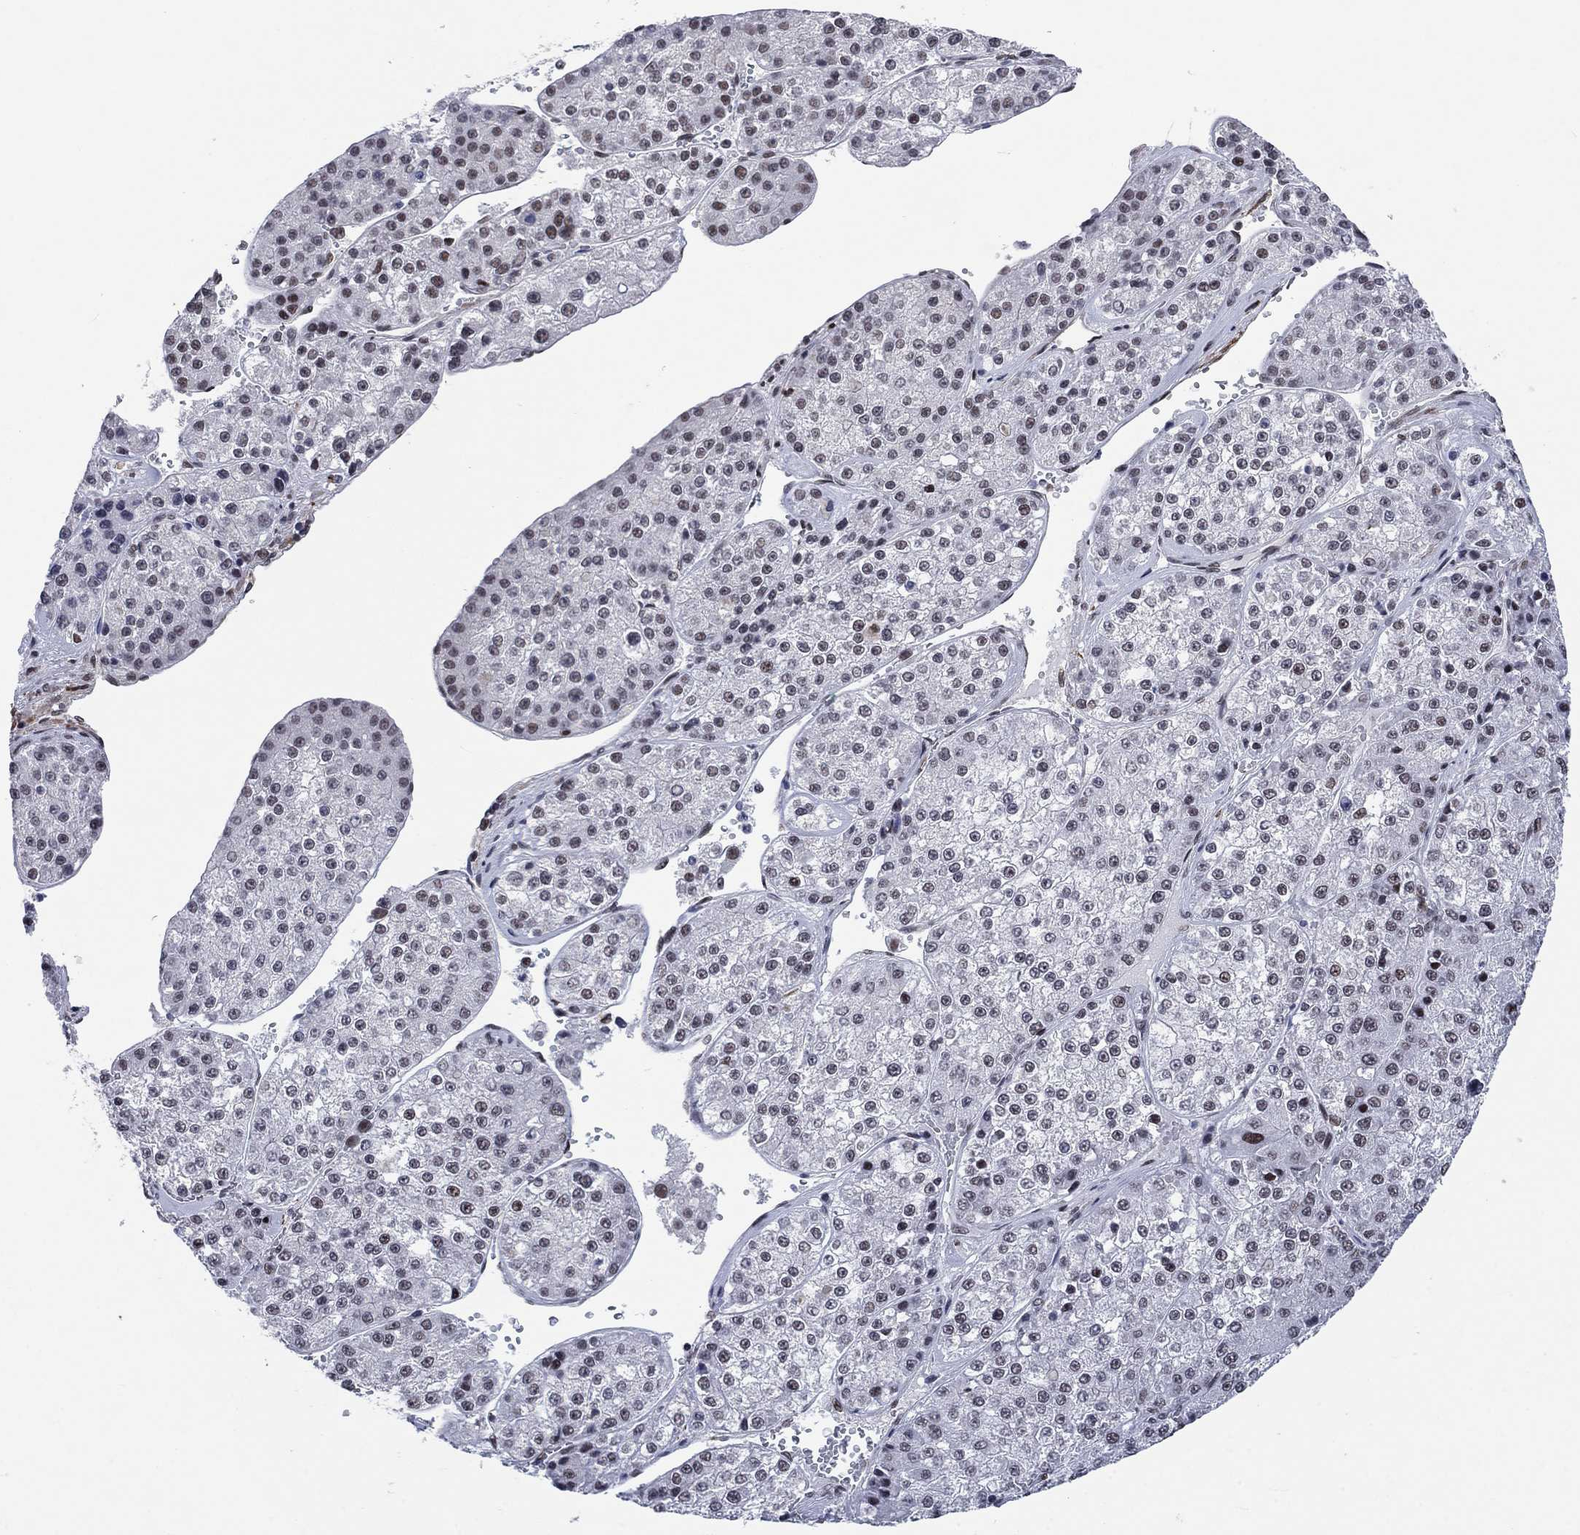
{"staining": {"intensity": "moderate", "quantity": "<25%", "location": "nuclear"}, "tissue": "liver cancer", "cell_type": "Tumor cells", "image_type": "cancer", "snomed": [{"axis": "morphology", "description": "Carcinoma, Hepatocellular, NOS"}, {"axis": "topography", "description": "Liver"}], "caption": "Protein staining by IHC demonstrates moderate nuclear positivity in approximately <25% of tumor cells in liver hepatocellular carcinoma.", "gene": "HCFC1", "patient": {"sex": "female", "age": 73}}